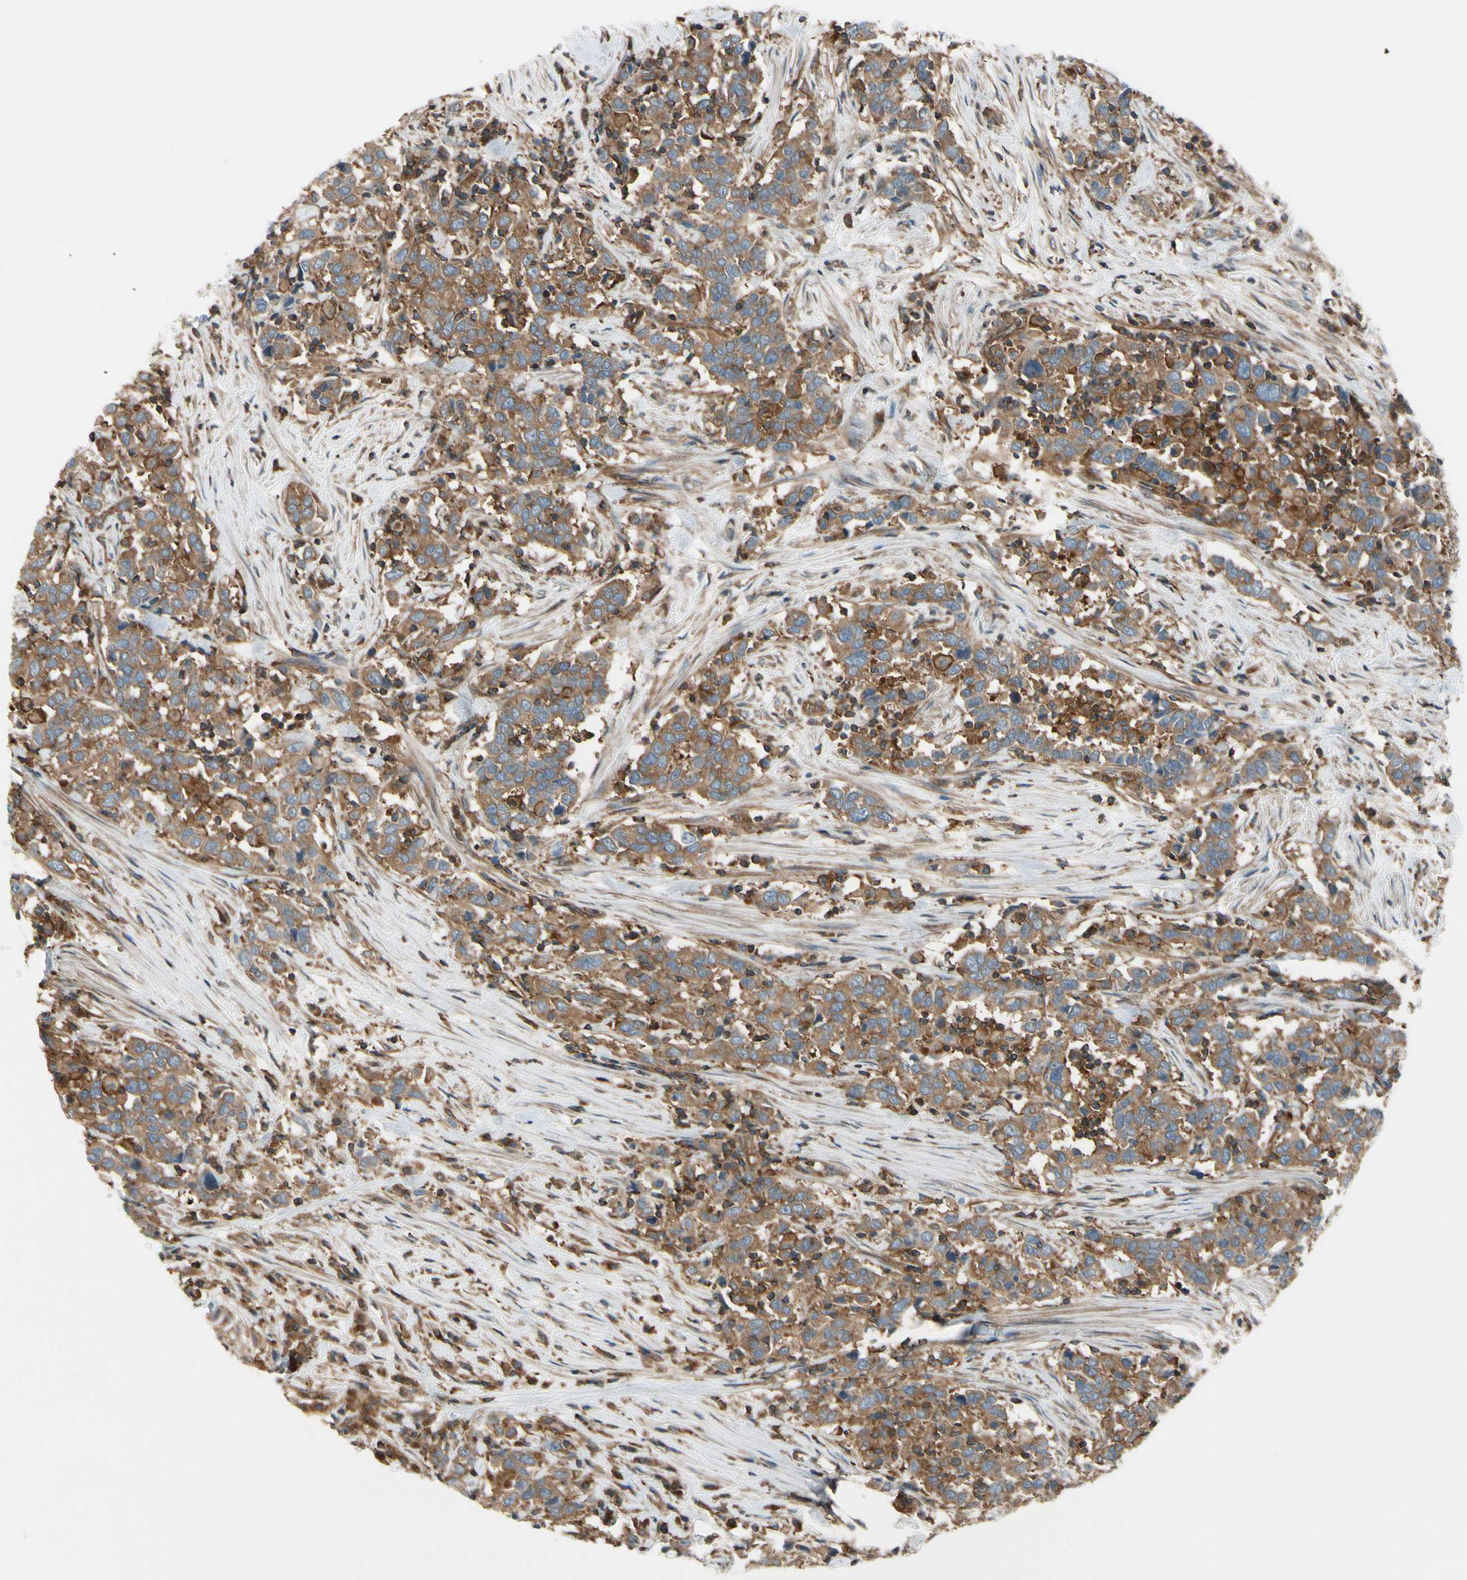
{"staining": {"intensity": "moderate", "quantity": ">75%", "location": "cytoplasmic/membranous"}, "tissue": "urothelial cancer", "cell_type": "Tumor cells", "image_type": "cancer", "snomed": [{"axis": "morphology", "description": "Urothelial carcinoma, High grade"}, {"axis": "topography", "description": "Urinary bladder"}], "caption": "The immunohistochemical stain labels moderate cytoplasmic/membranous staining in tumor cells of urothelial cancer tissue.", "gene": "EPS15", "patient": {"sex": "male", "age": 61}}